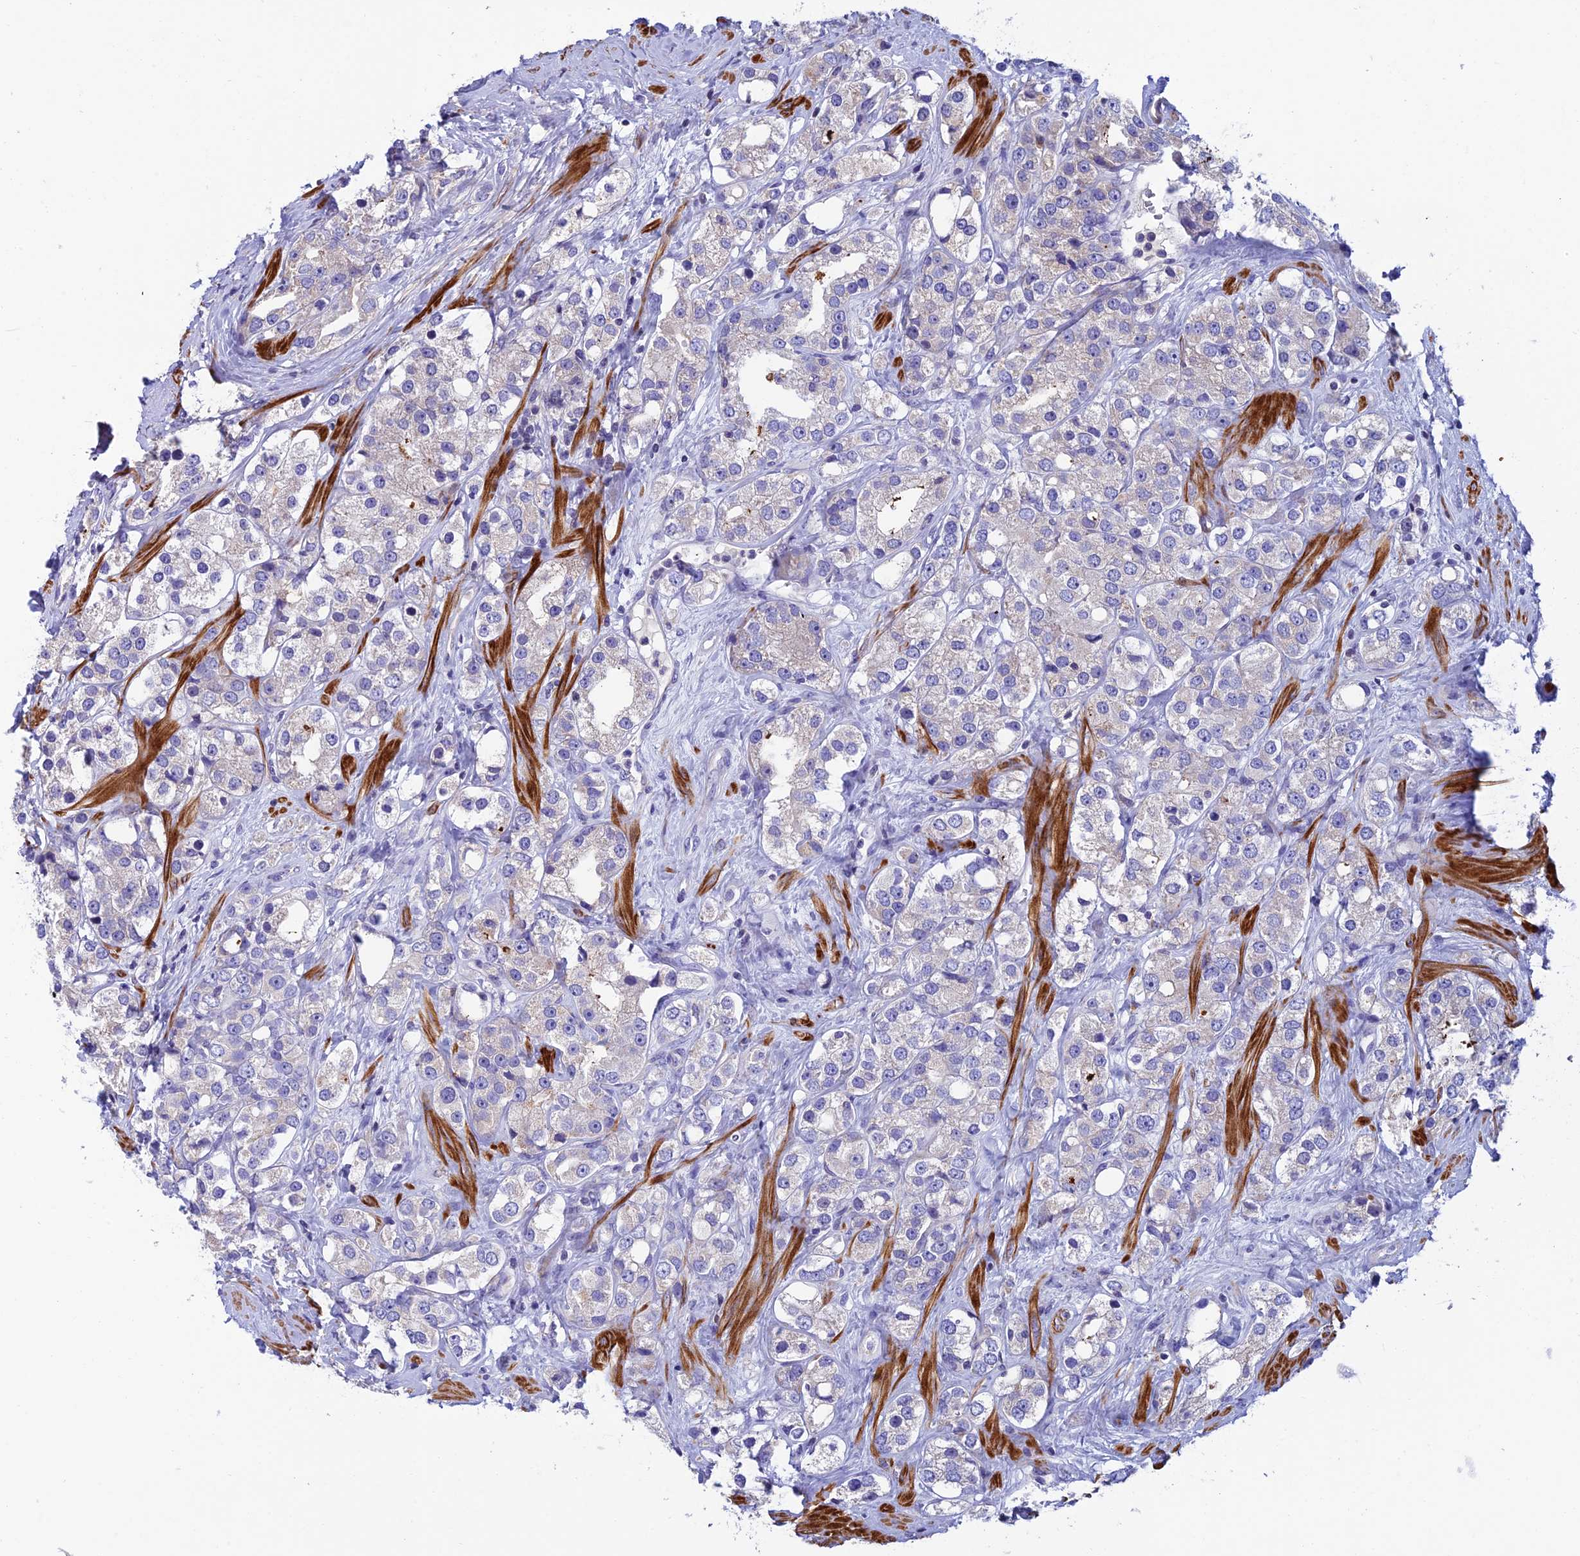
{"staining": {"intensity": "negative", "quantity": "none", "location": "none"}, "tissue": "prostate cancer", "cell_type": "Tumor cells", "image_type": "cancer", "snomed": [{"axis": "morphology", "description": "Adenocarcinoma, NOS"}, {"axis": "topography", "description": "Prostate"}], "caption": "Prostate cancer (adenocarcinoma) stained for a protein using immunohistochemistry (IHC) demonstrates no expression tumor cells.", "gene": "FAM178B", "patient": {"sex": "male", "age": 79}}